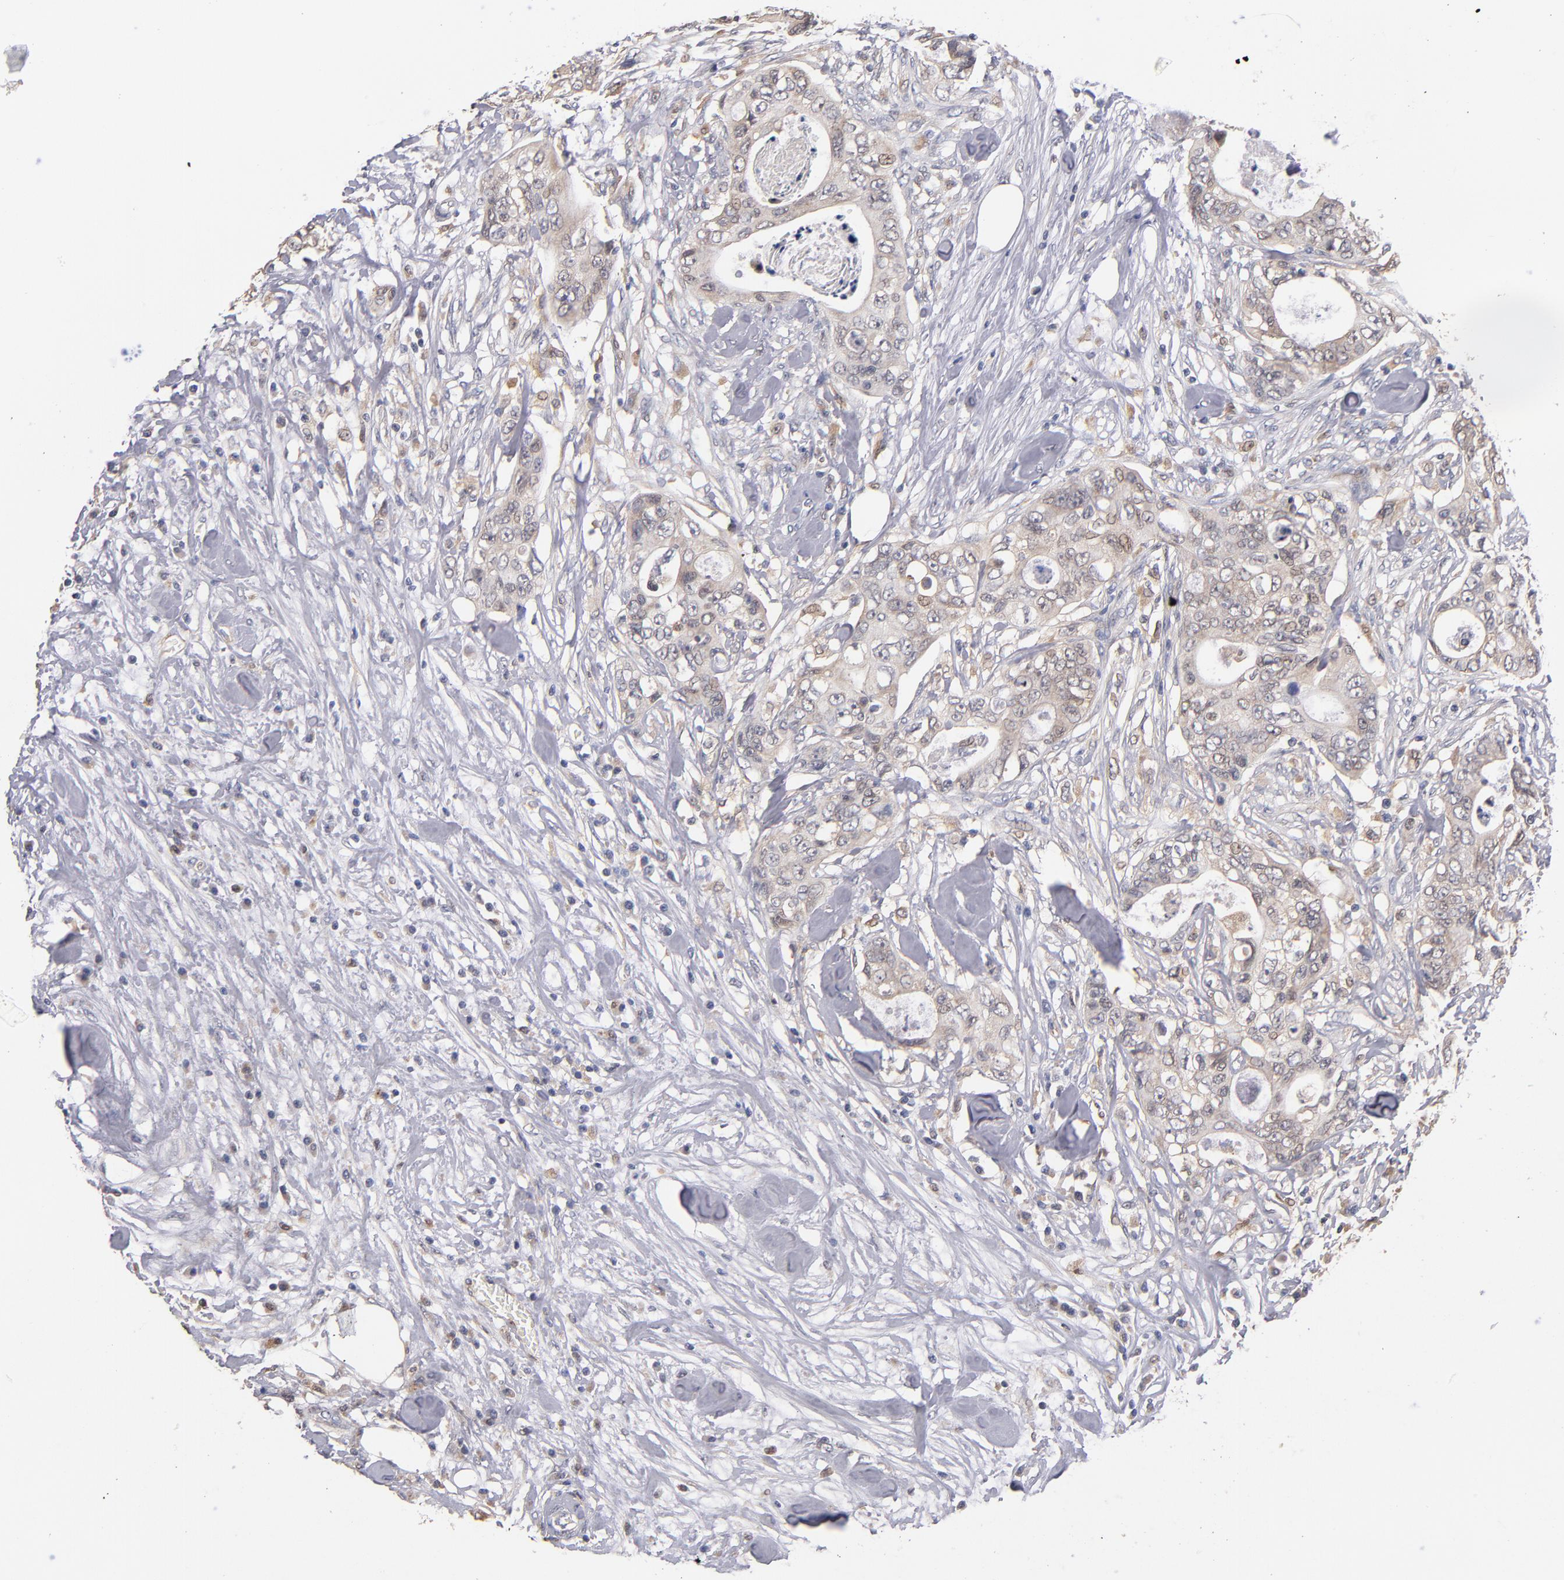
{"staining": {"intensity": "weak", "quantity": ">75%", "location": "cytoplasmic/membranous"}, "tissue": "colorectal cancer", "cell_type": "Tumor cells", "image_type": "cancer", "snomed": [{"axis": "morphology", "description": "Adenocarcinoma, NOS"}, {"axis": "topography", "description": "Rectum"}], "caption": "Immunohistochemical staining of human colorectal adenocarcinoma reveals weak cytoplasmic/membranous protein expression in about >75% of tumor cells. The staining was performed using DAB, with brown indicating positive protein expression. Nuclei are stained blue with hematoxylin.", "gene": "GMFG", "patient": {"sex": "female", "age": 57}}